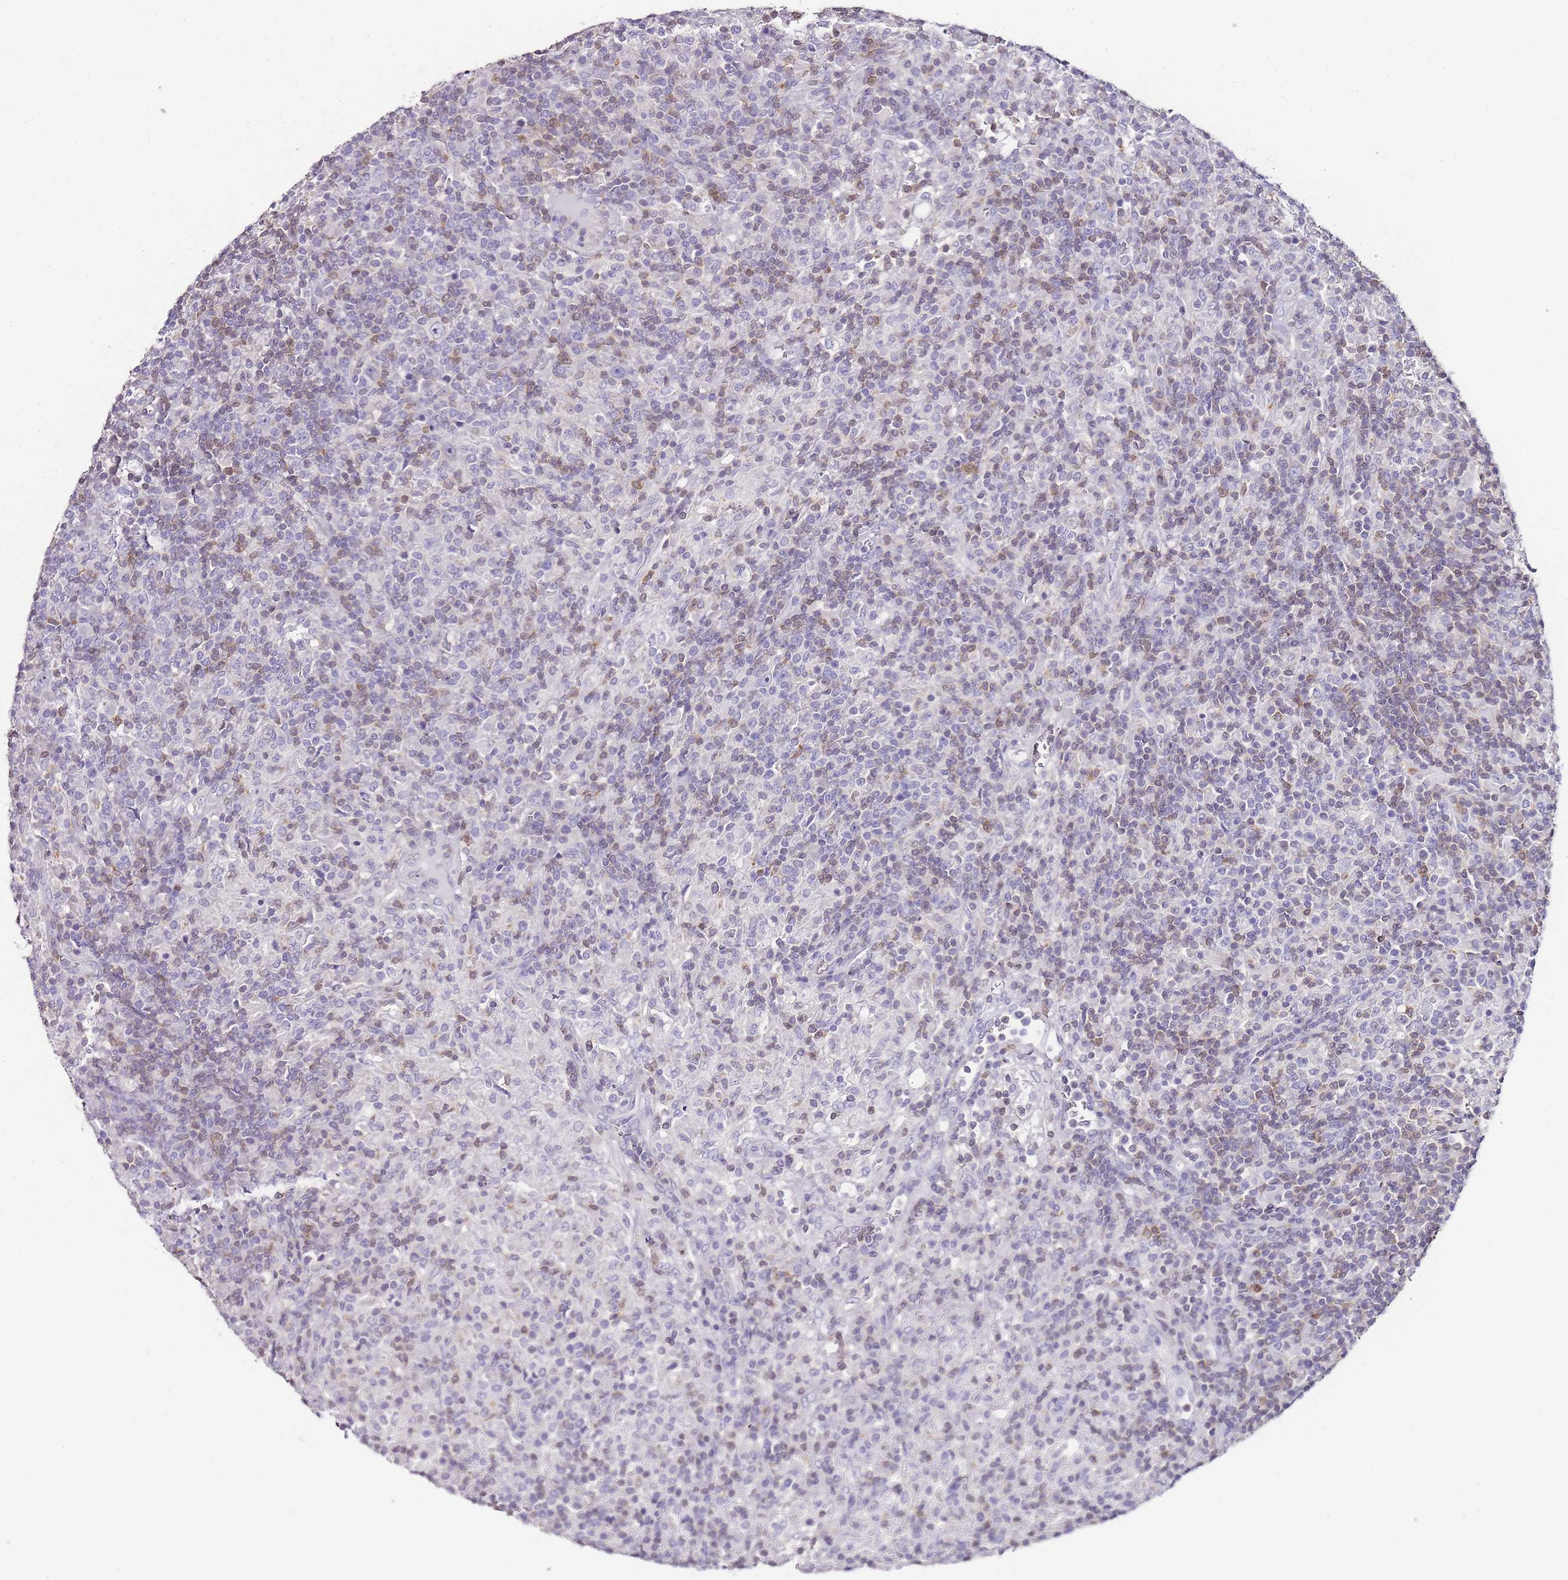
{"staining": {"intensity": "negative", "quantity": "none", "location": "none"}, "tissue": "lymphoma", "cell_type": "Tumor cells", "image_type": "cancer", "snomed": [{"axis": "morphology", "description": "Hodgkin's disease, NOS"}, {"axis": "topography", "description": "Lymph node"}], "caption": "A micrograph of human lymphoma is negative for staining in tumor cells.", "gene": "ZBP1", "patient": {"sex": "male", "age": 70}}